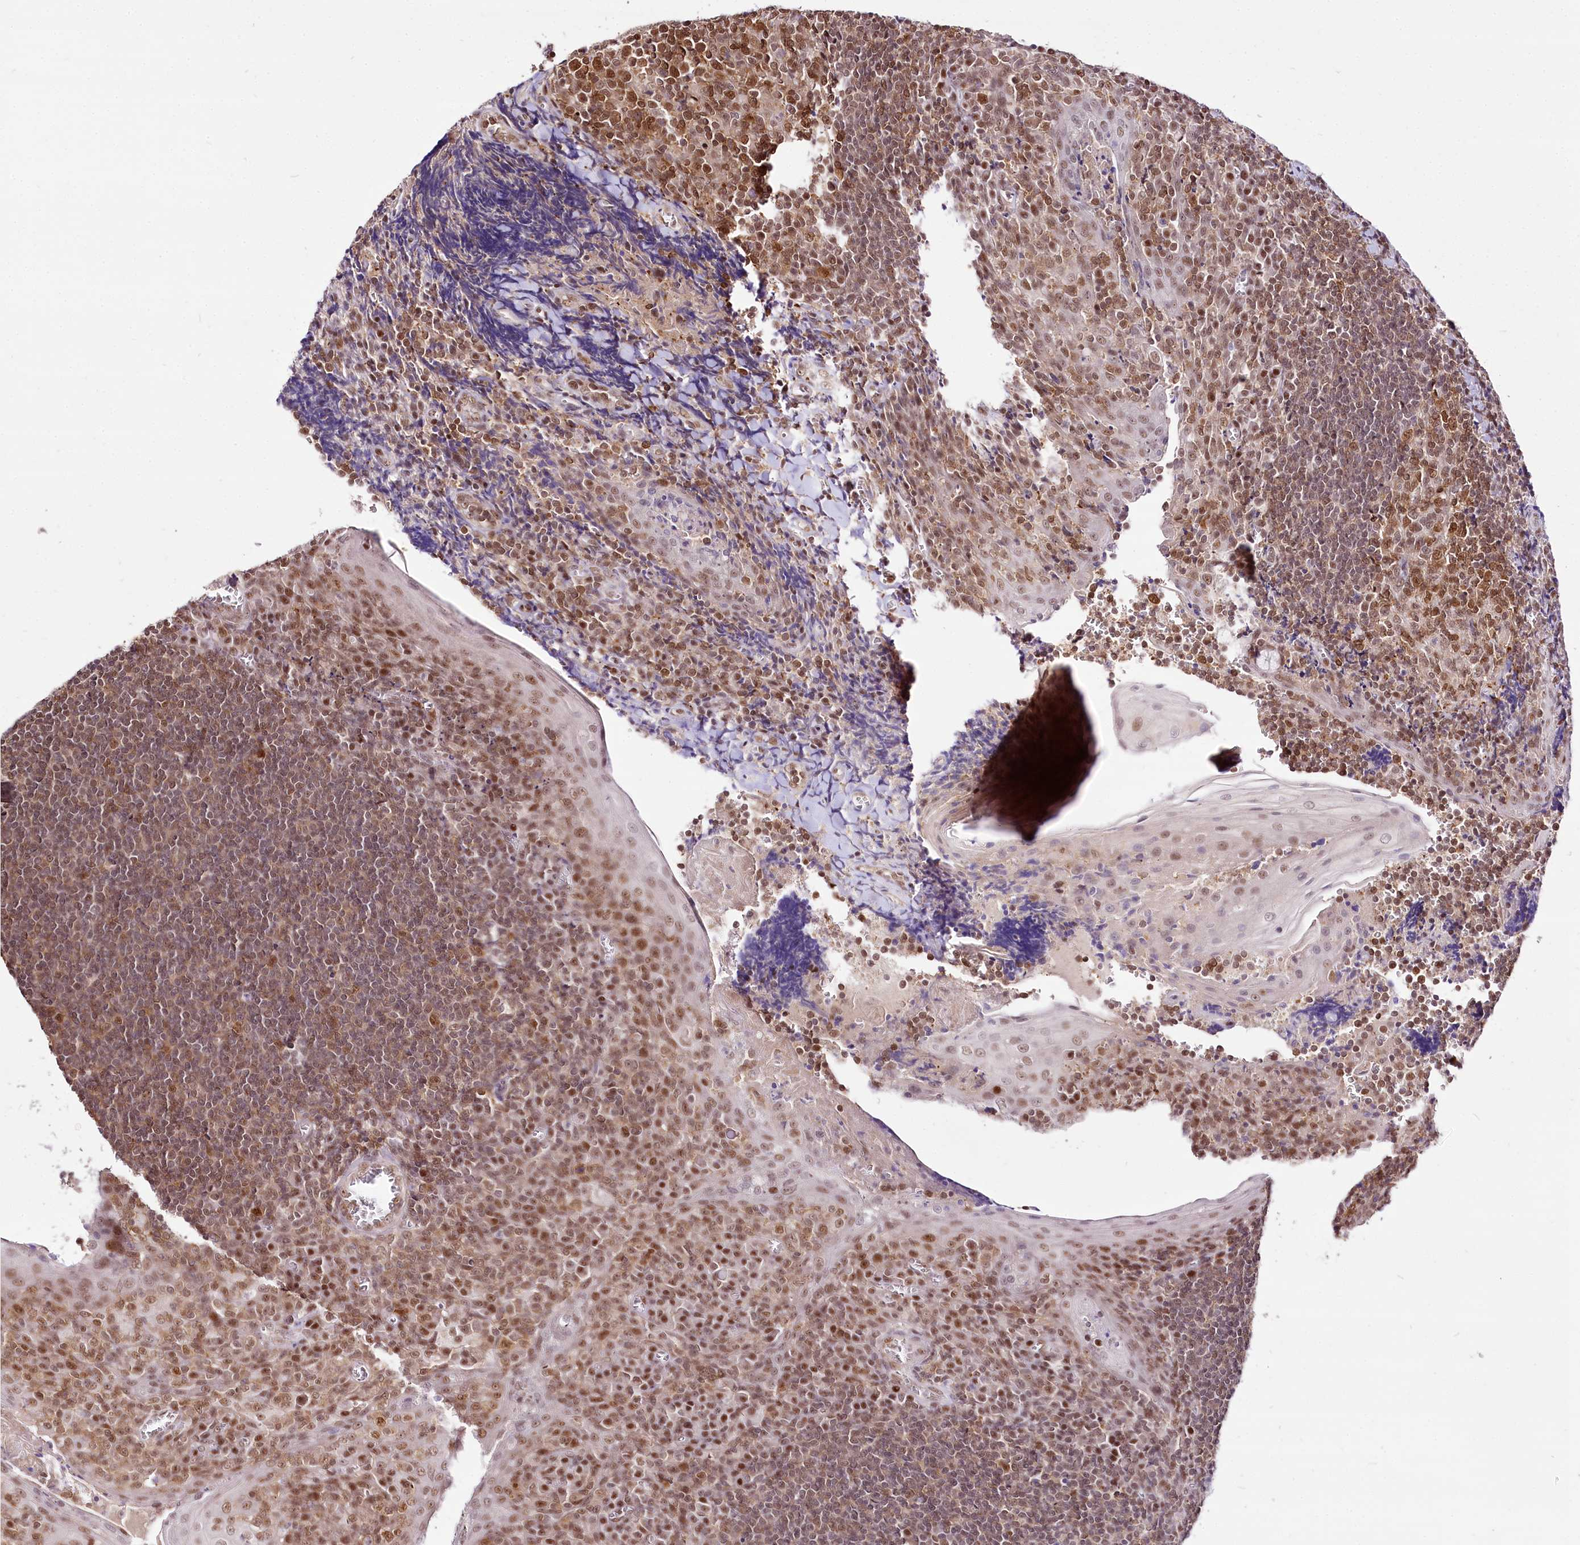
{"staining": {"intensity": "moderate", "quantity": "<25%", "location": "nuclear"}, "tissue": "tonsil", "cell_type": "Germinal center cells", "image_type": "normal", "snomed": [{"axis": "morphology", "description": "Normal tissue, NOS"}, {"axis": "topography", "description": "Tonsil"}], "caption": "Tonsil stained with DAB (3,3'-diaminobenzidine) immunohistochemistry demonstrates low levels of moderate nuclear expression in approximately <25% of germinal center cells. The staining is performed using DAB brown chromogen to label protein expression. The nuclei are counter-stained blue using hematoxylin.", "gene": "POLA2", "patient": {"sex": "male", "age": 27}}